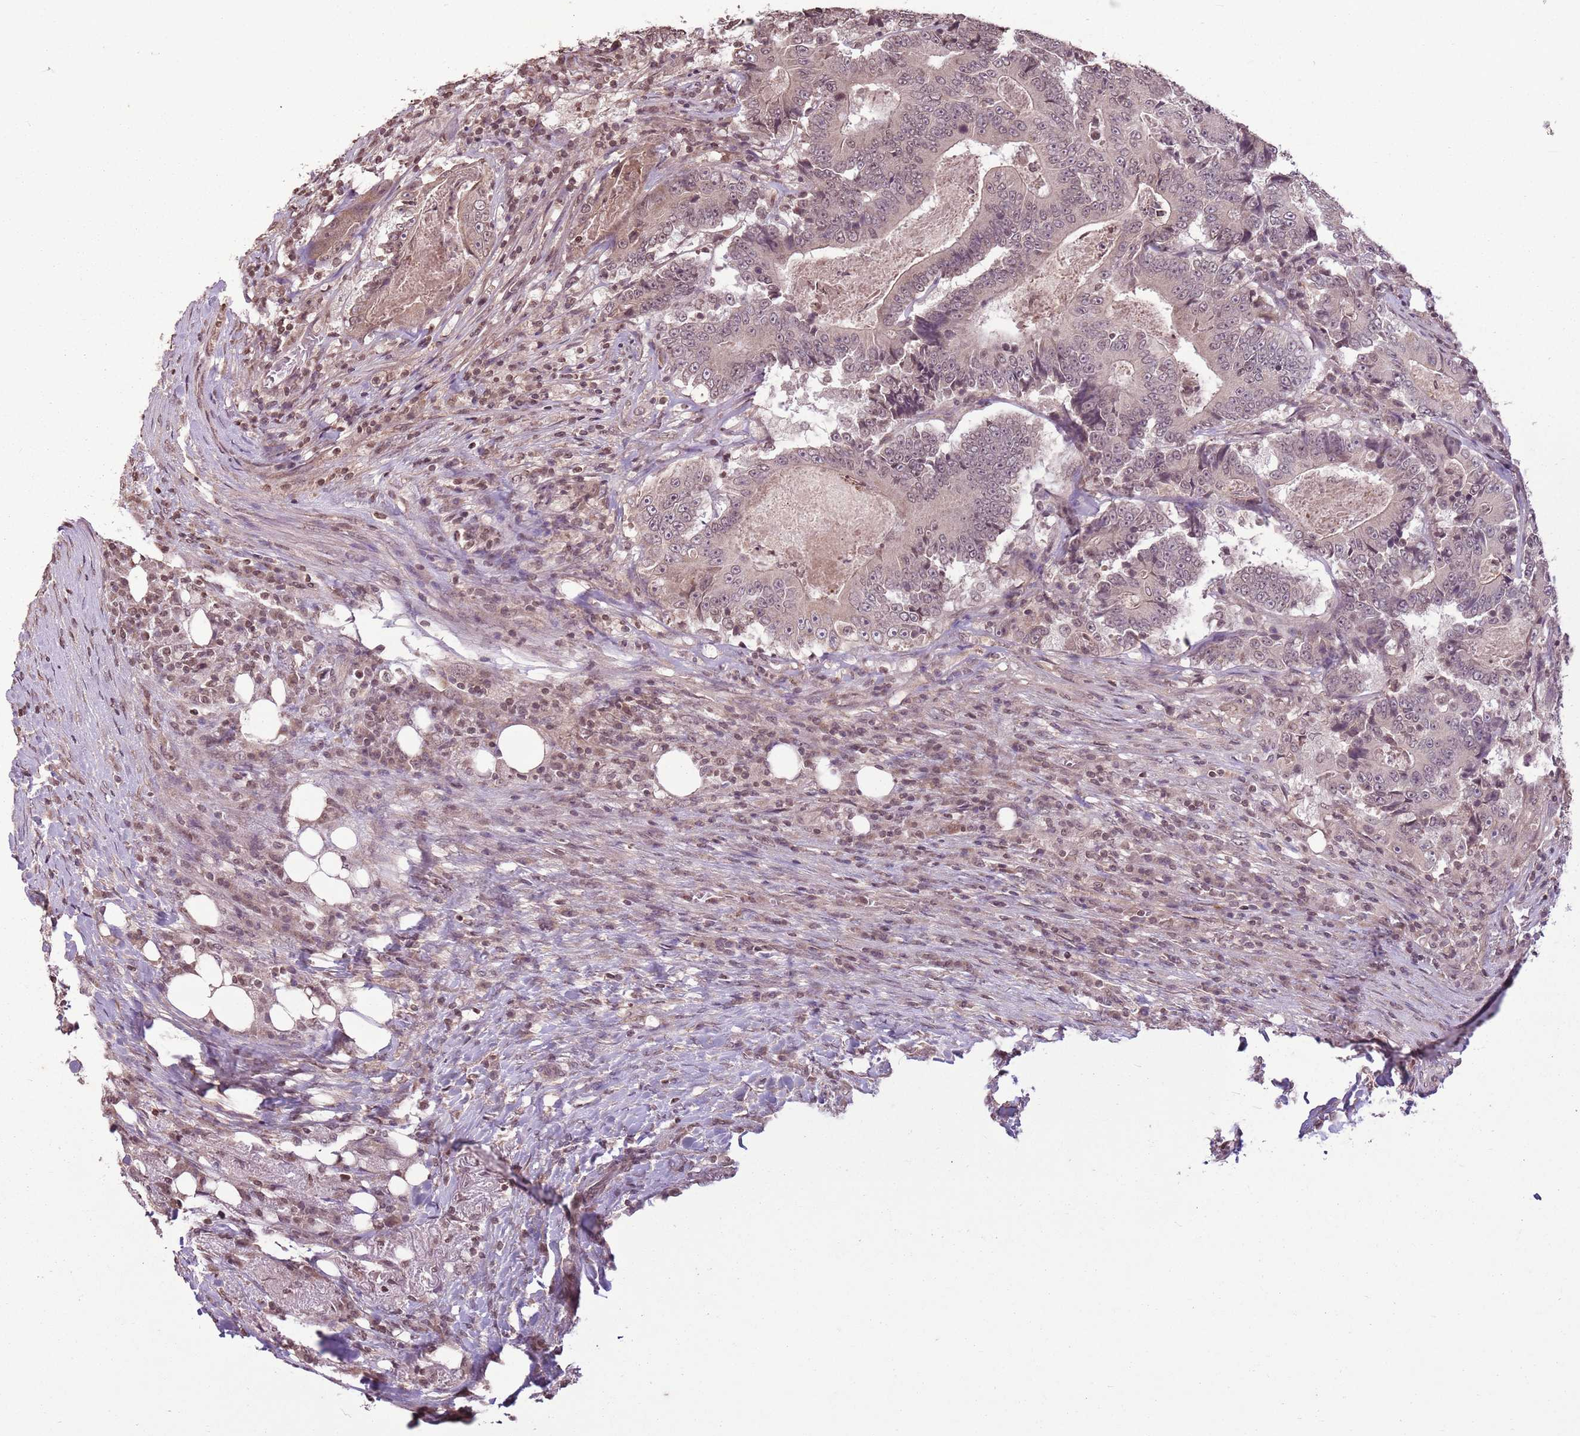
{"staining": {"intensity": "weak", "quantity": "<25%", "location": "nuclear"}, "tissue": "colorectal cancer", "cell_type": "Tumor cells", "image_type": "cancer", "snomed": [{"axis": "morphology", "description": "Adenocarcinoma, NOS"}, {"axis": "topography", "description": "Colon"}], "caption": "Immunohistochemistry micrograph of neoplastic tissue: human adenocarcinoma (colorectal) stained with DAB demonstrates no significant protein expression in tumor cells.", "gene": "CAPN9", "patient": {"sex": "male", "age": 83}}